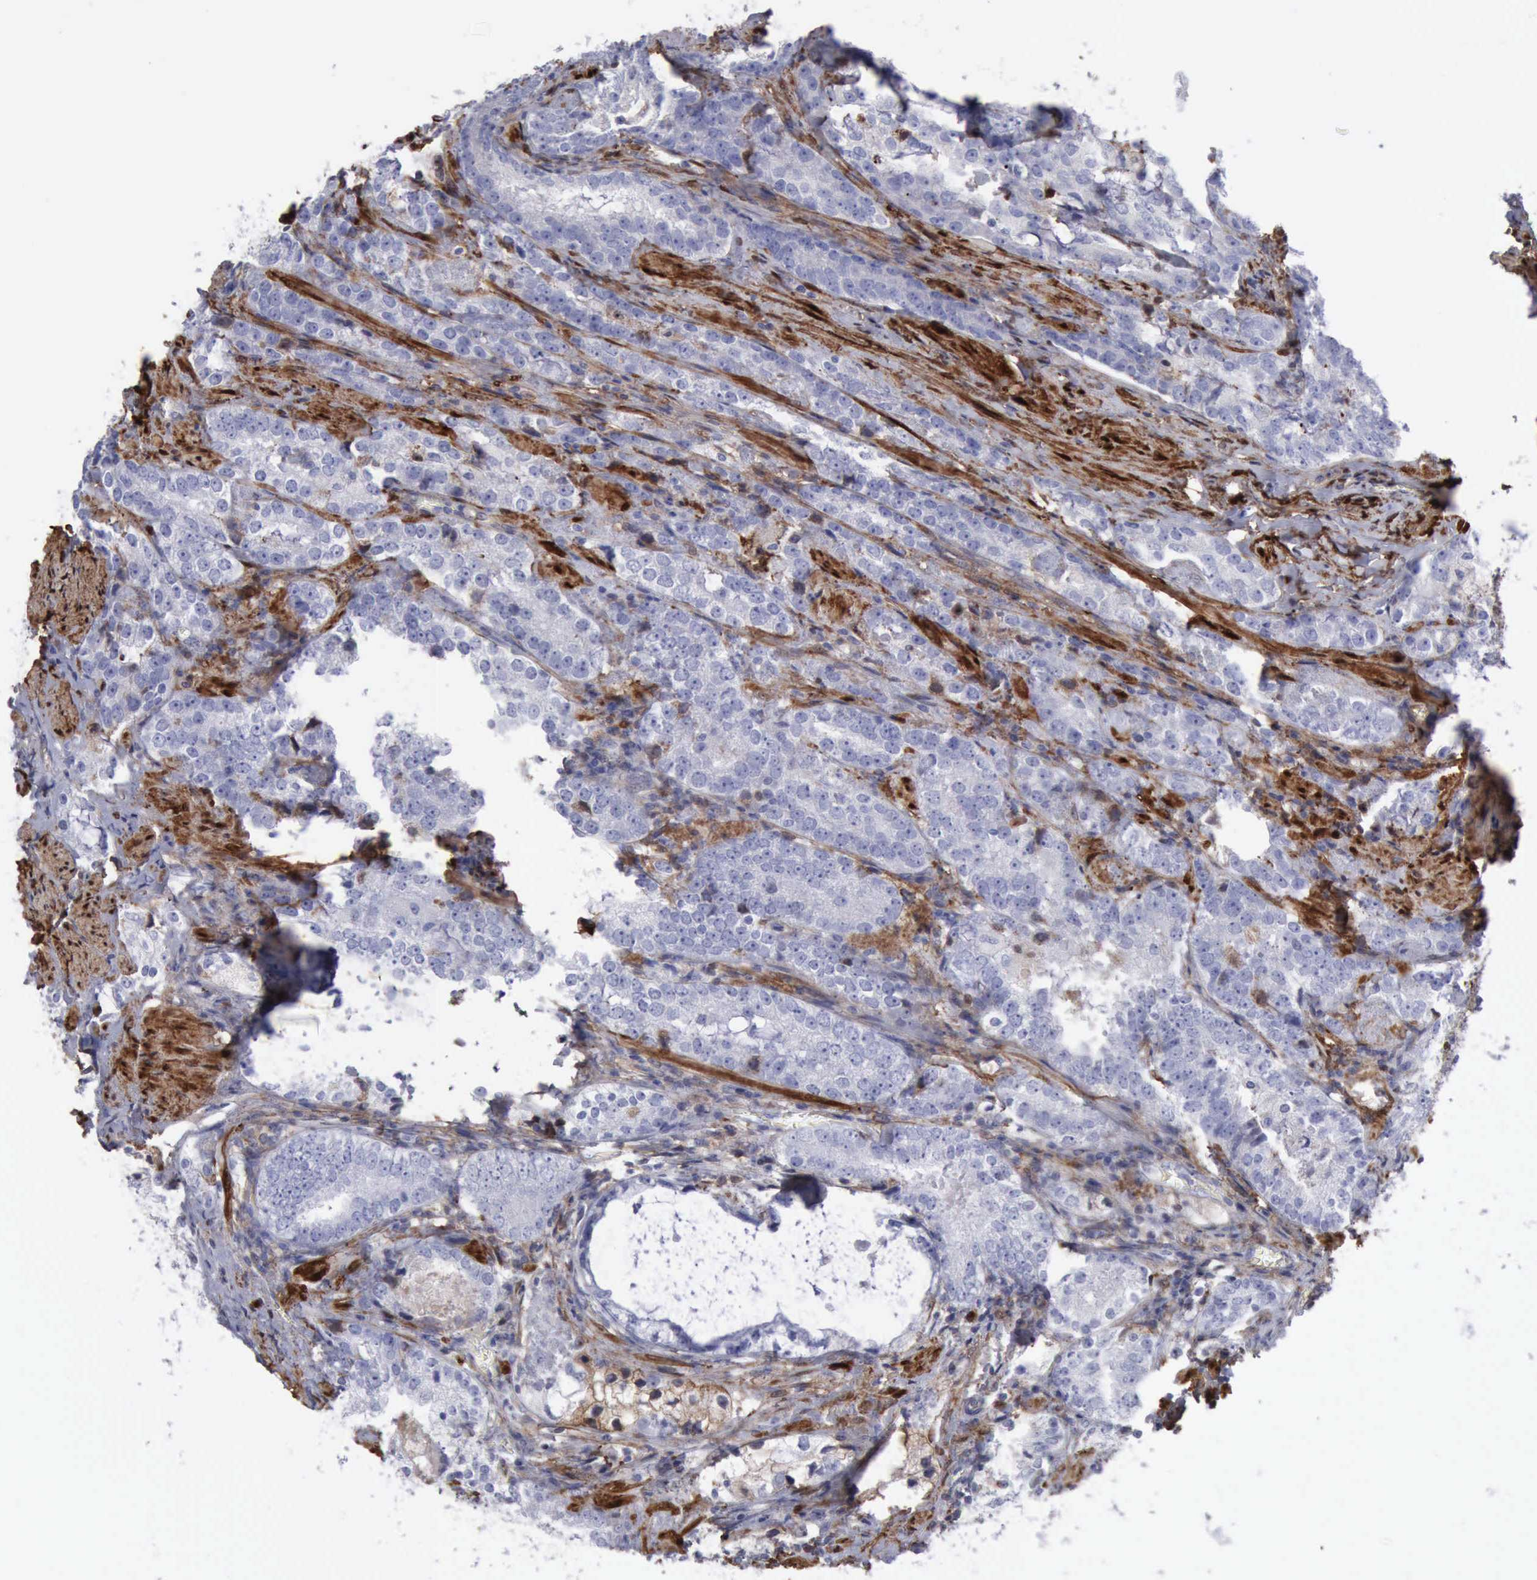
{"staining": {"intensity": "negative", "quantity": "none", "location": "none"}, "tissue": "prostate cancer", "cell_type": "Tumor cells", "image_type": "cancer", "snomed": [{"axis": "morphology", "description": "Adenocarcinoma, High grade"}, {"axis": "topography", "description": "Prostate"}], "caption": "DAB immunohistochemical staining of human prostate cancer (high-grade adenocarcinoma) reveals no significant expression in tumor cells.", "gene": "FHL1", "patient": {"sex": "male", "age": 63}}